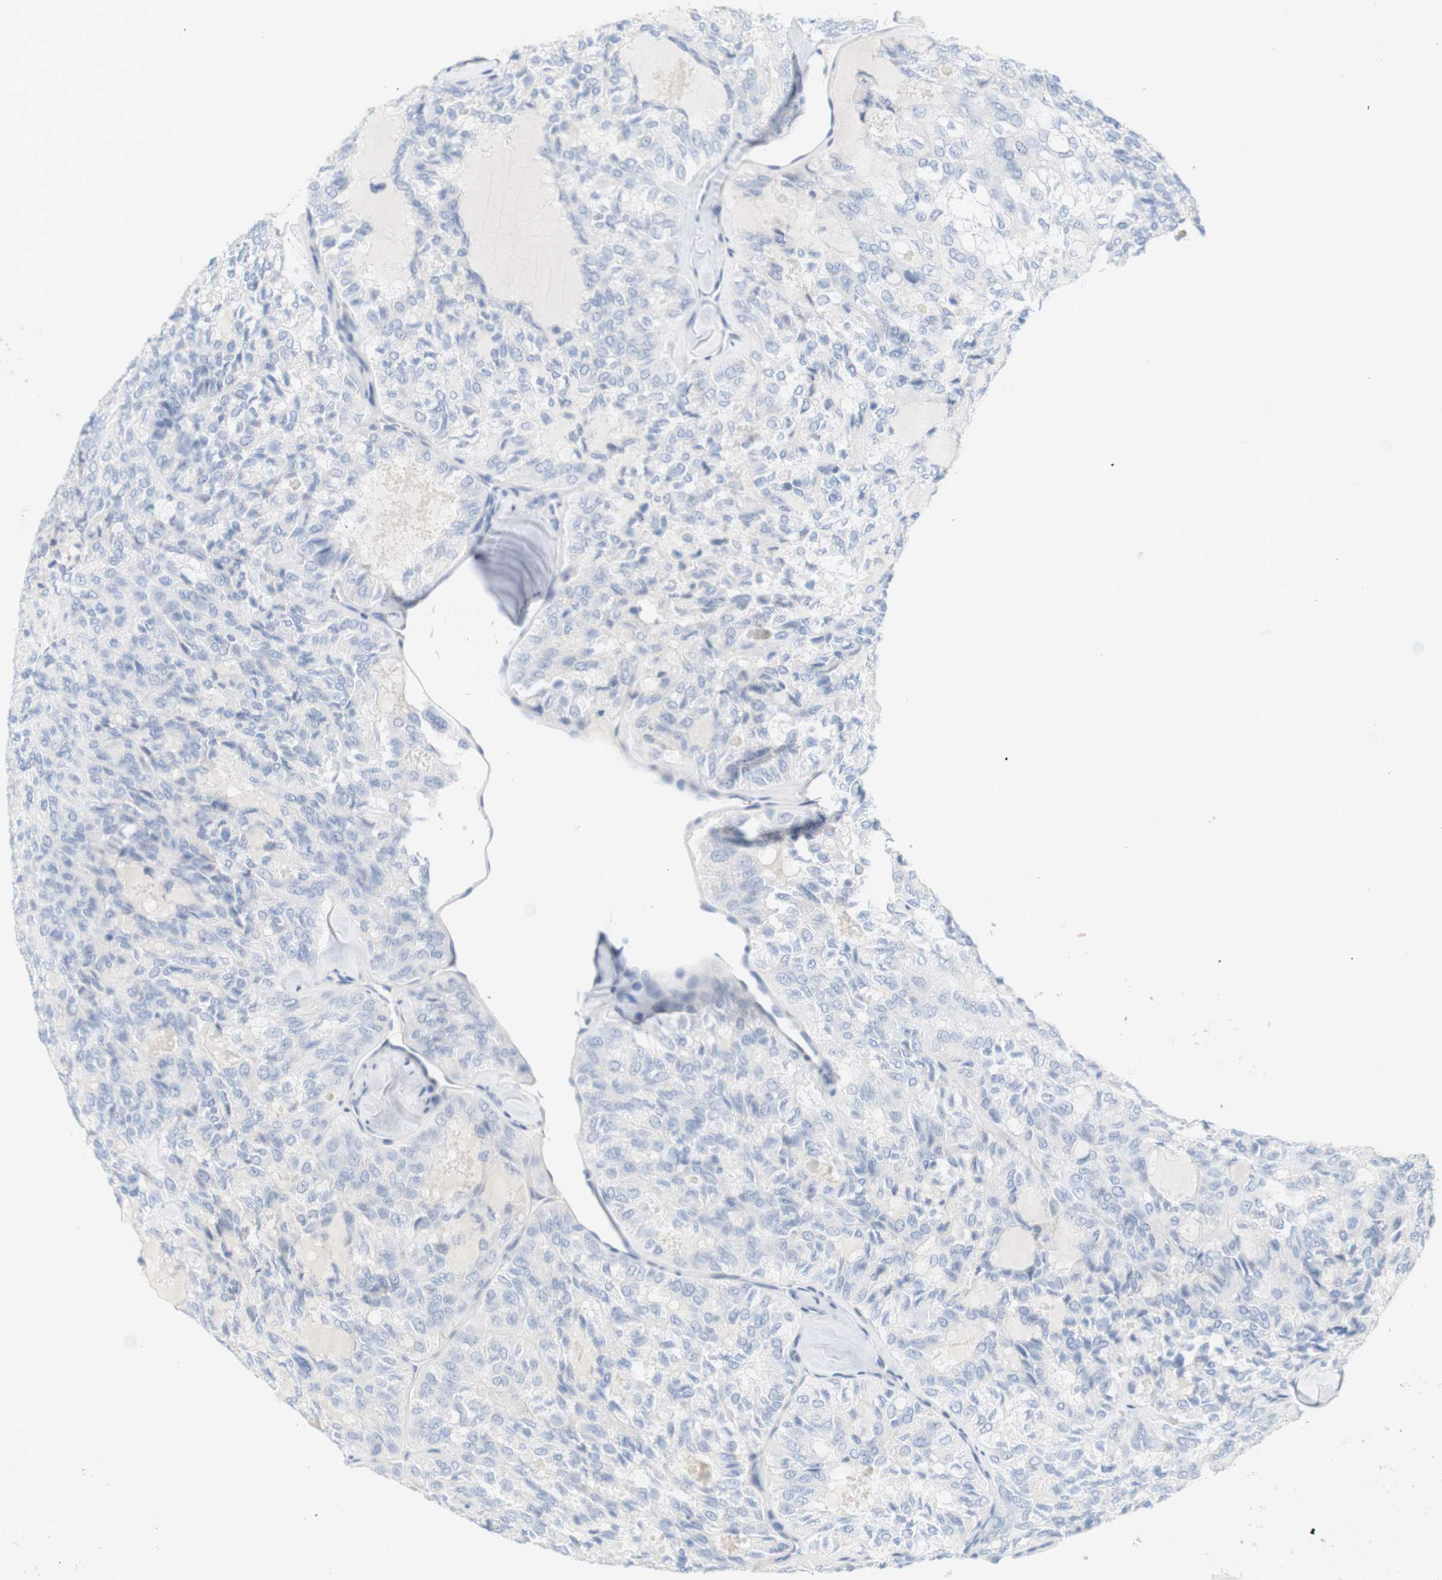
{"staining": {"intensity": "negative", "quantity": "none", "location": "none"}, "tissue": "thyroid cancer", "cell_type": "Tumor cells", "image_type": "cancer", "snomed": [{"axis": "morphology", "description": "Follicular adenoma carcinoma, NOS"}, {"axis": "topography", "description": "Thyroid gland"}], "caption": "Tumor cells are negative for protein expression in human thyroid cancer.", "gene": "RGS9", "patient": {"sex": "male", "age": 75}}